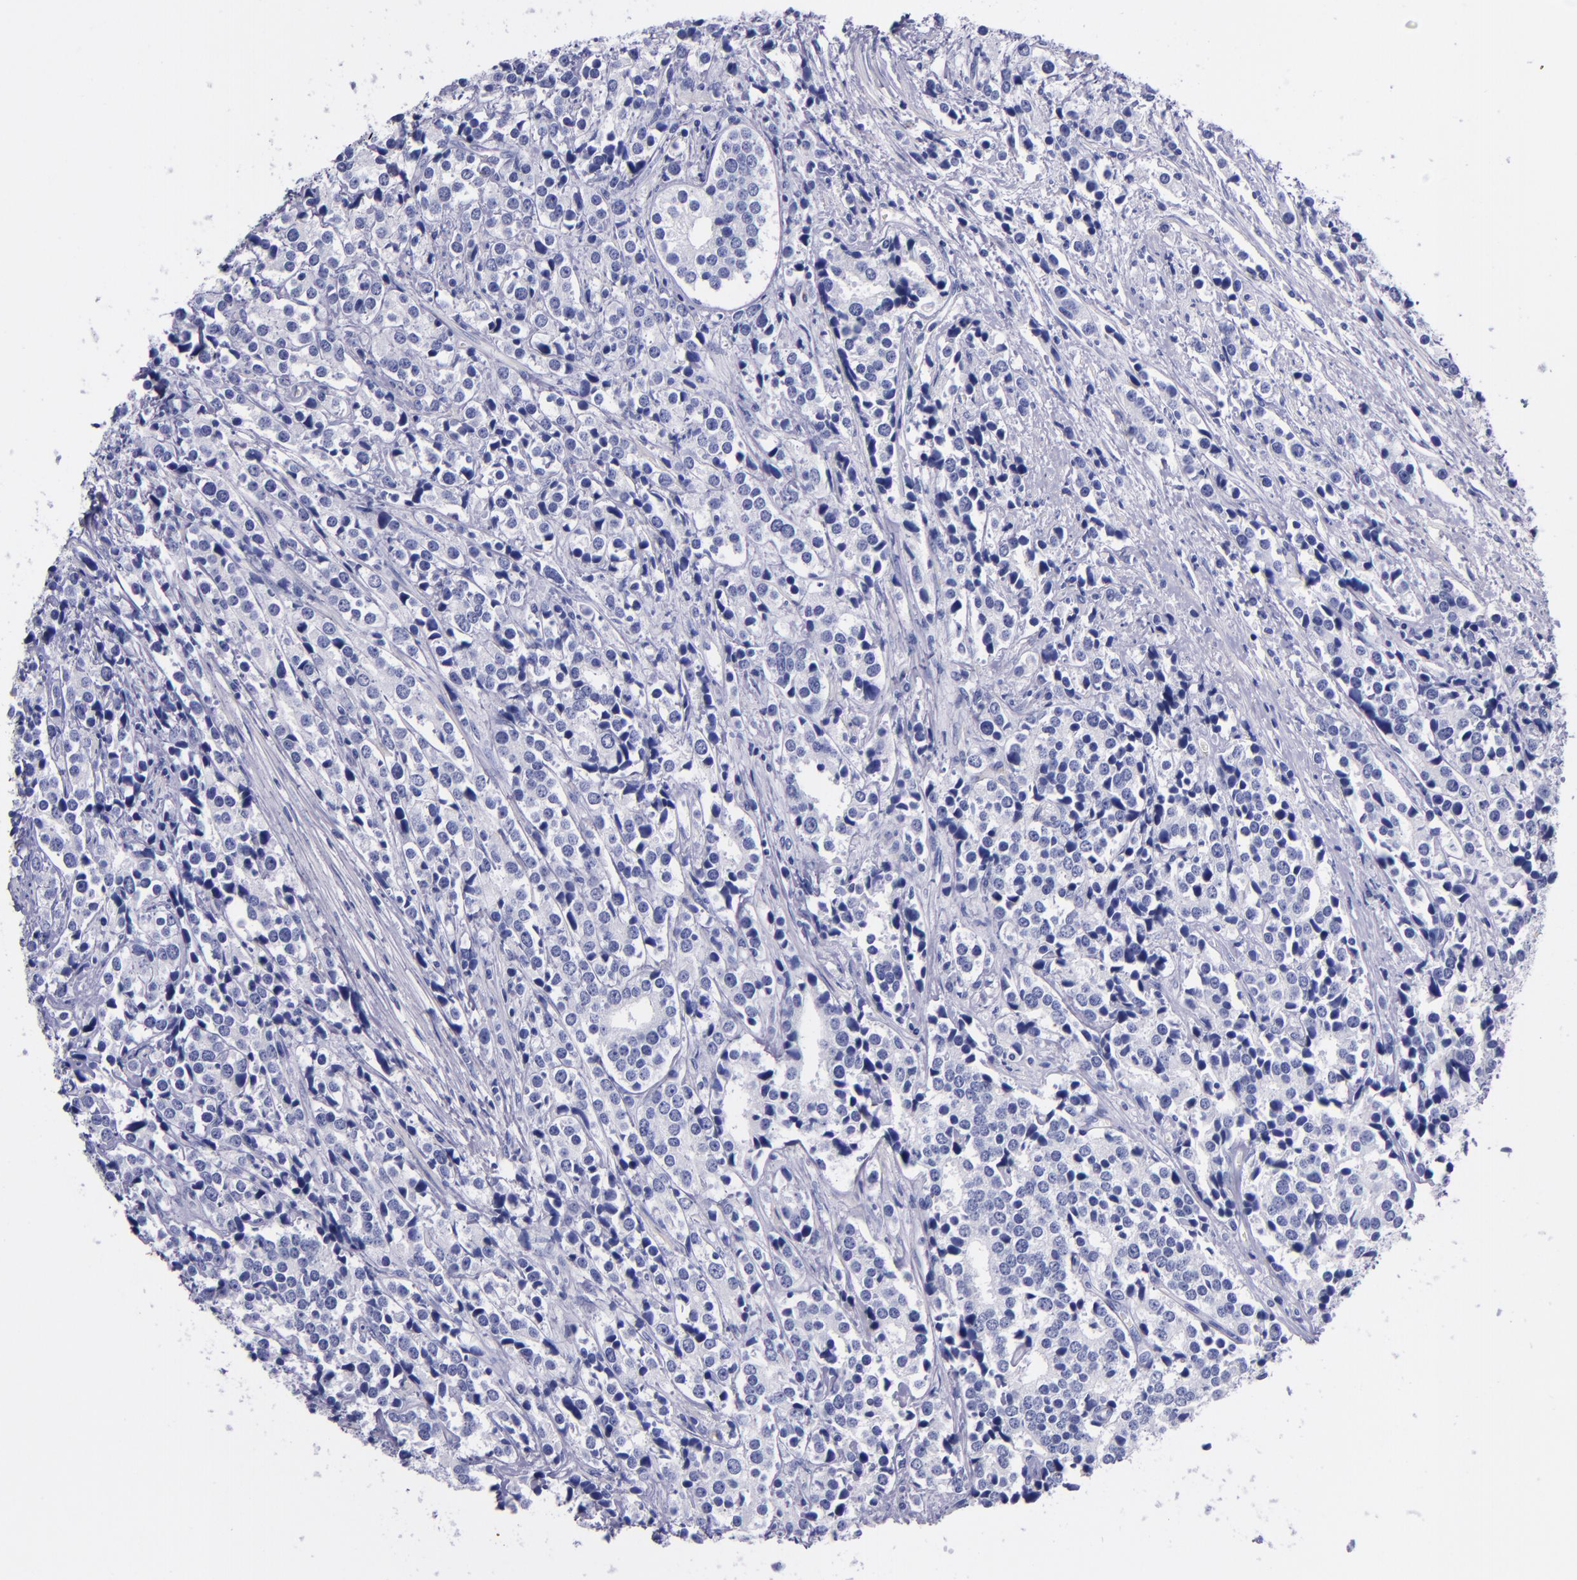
{"staining": {"intensity": "negative", "quantity": "none", "location": "none"}, "tissue": "prostate cancer", "cell_type": "Tumor cells", "image_type": "cancer", "snomed": [{"axis": "morphology", "description": "Adenocarcinoma, High grade"}, {"axis": "topography", "description": "Prostate"}], "caption": "Immunohistochemistry of adenocarcinoma (high-grade) (prostate) exhibits no positivity in tumor cells.", "gene": "SV2A", "patient": {"sex": "male", "age": 71}}